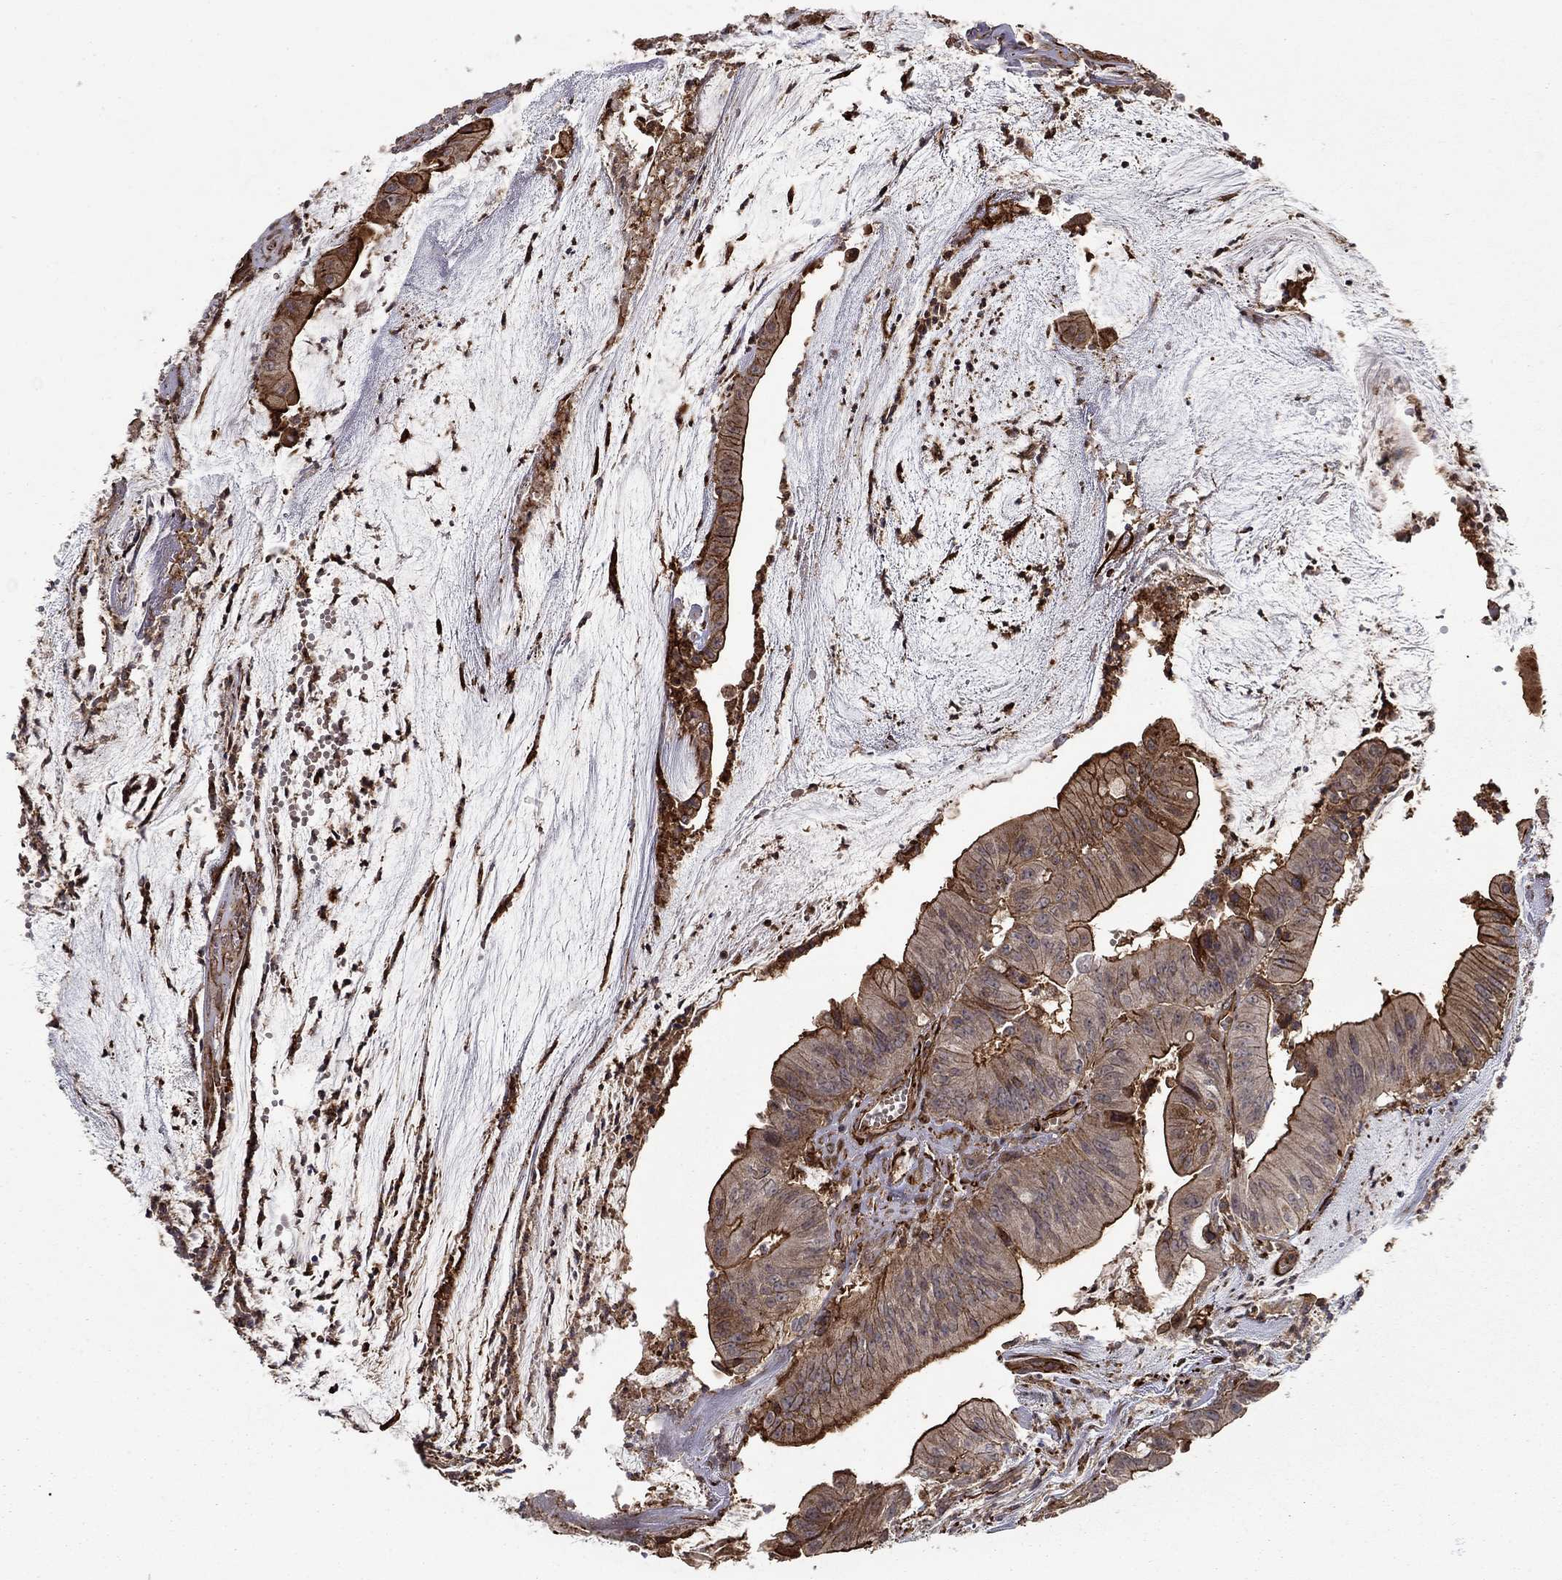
{"staining": {"intensity": "moderate", "quantity": "25%-75%", "location": "cytoplasmic/membranous"}, "tissue": "colorectal cancer", "cell_type": "Tumor cells", "image_type": "cancer", "snomed": [{"axis": "morphology", "description": "Adenocarcinoma, NOS"}, {"axis": "topography", "description": "Colon"}], "caption": "Immunohistochemical staining of colorectal adenocarcinoma exhibits moderate cytoplasmic/membranous protein positivity in about 25%-75% of tumor cells.", "gene": "ADM", "patient": {"sex": "female", "age": 69}}